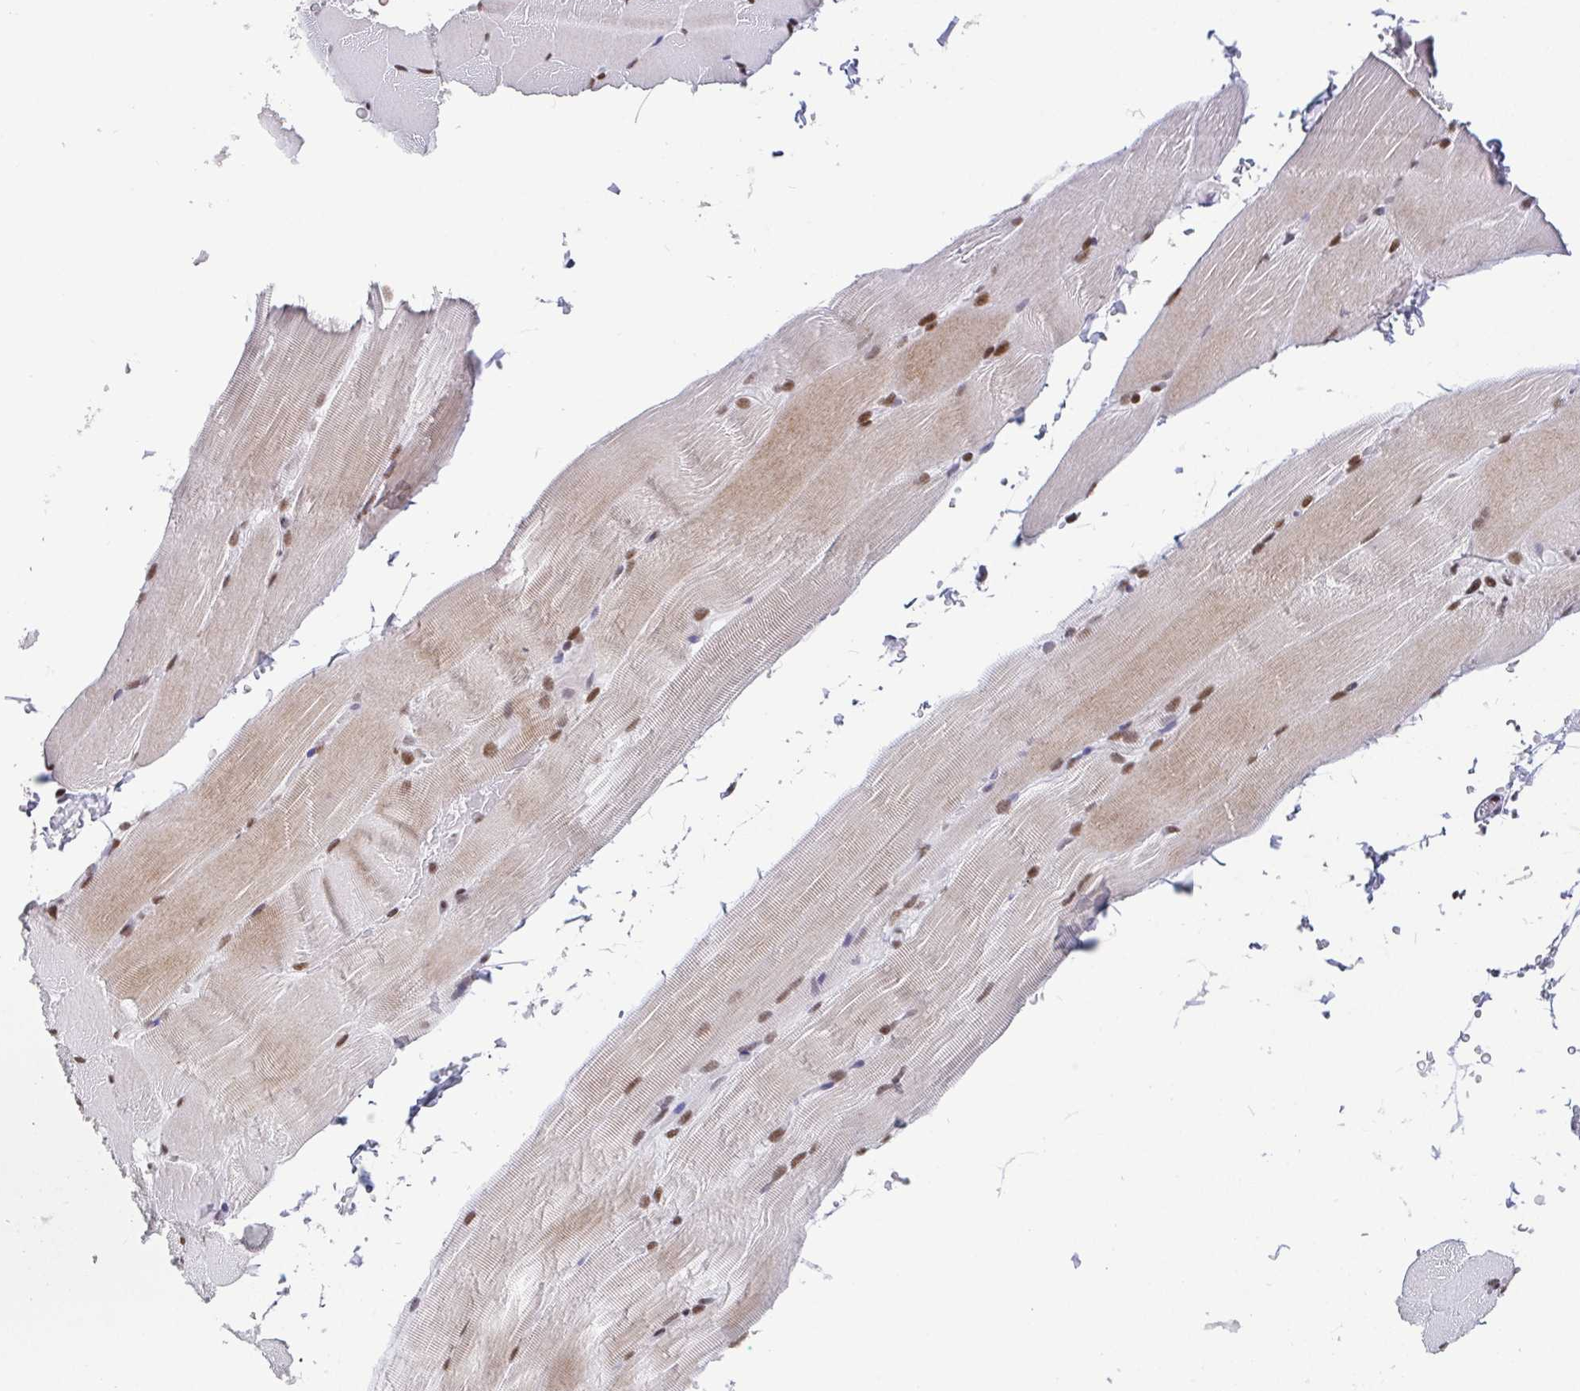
{"staining": {"intensity": "moderate", "quantity": "<25%", "location": "cytoplasmic/membranous,nuclear"}, "tissue": "skeletal muscle", "cell_type": "Myocytes", "image_type": "normal", "snomed": [{"axis": "morphology", "description": "Normal tissue, NOS"}, {"axis": "topography", "description": "Skeletal muscle"}], "caption": "A photomicrograph of human skeletal muscle stained for a protein reveals moderate cytoplasmic/membranous,nuclear brown staining in myocytes.", "gene": "CTCF", "patient": {"sex": "female", "age": 37}}